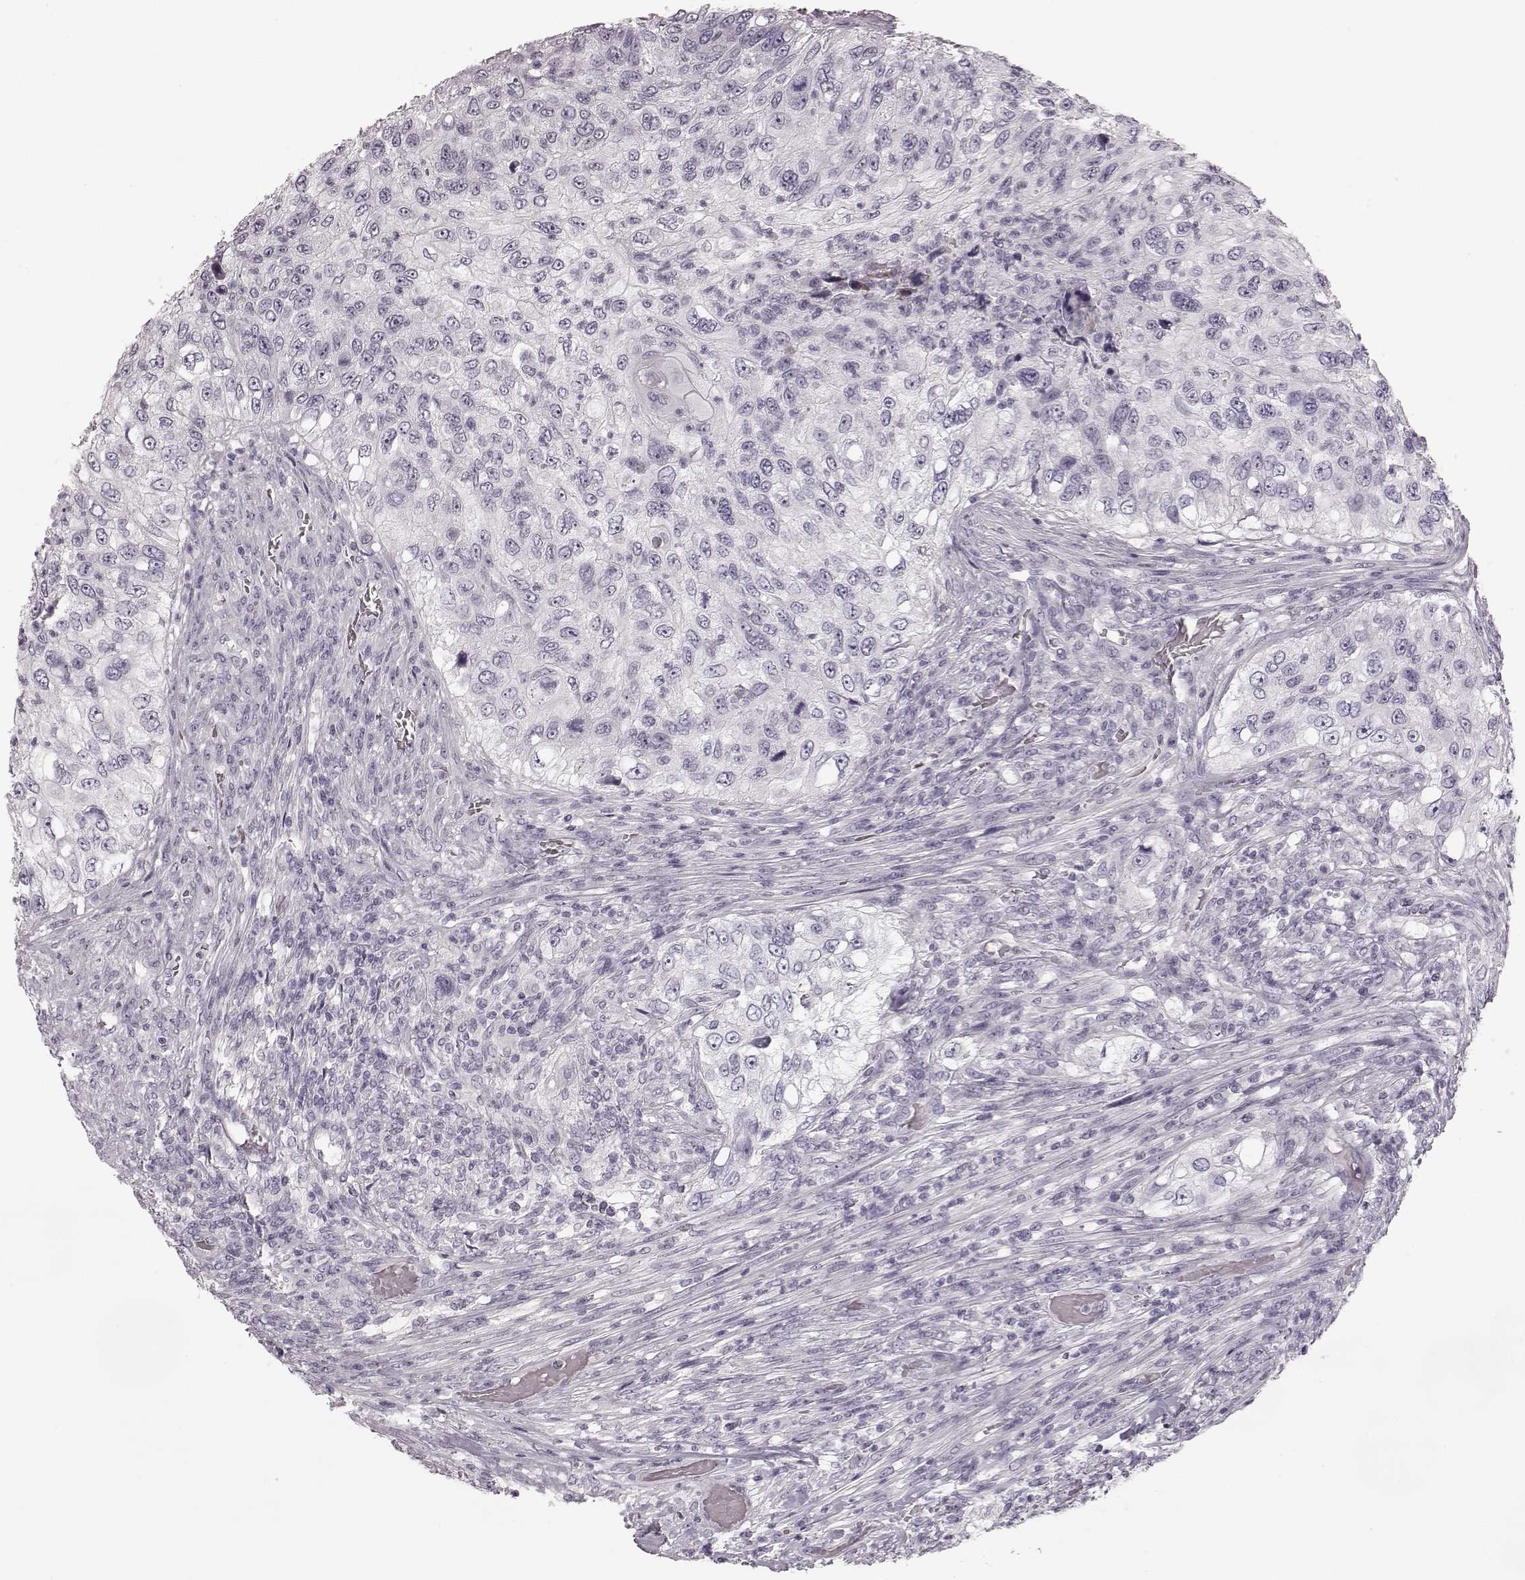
{"staining": {"intensity": "negative", "quantity": "none", "location": "none"}, "tissue": "urothelial cancer", "cell_type": "Tumor cells", "image_type": "cancer", "snomed": [{"axis": "morphology", "description": "Urothelial carcinoma, High grade"}, {"axis": "topography", "description": "Urinary bladder"}], "caption": "Tumor cells are negative for brown protein staining in urothelial cancer.", "gene": "ZNF433", "patient": {"sex": "female", "age": 60}}